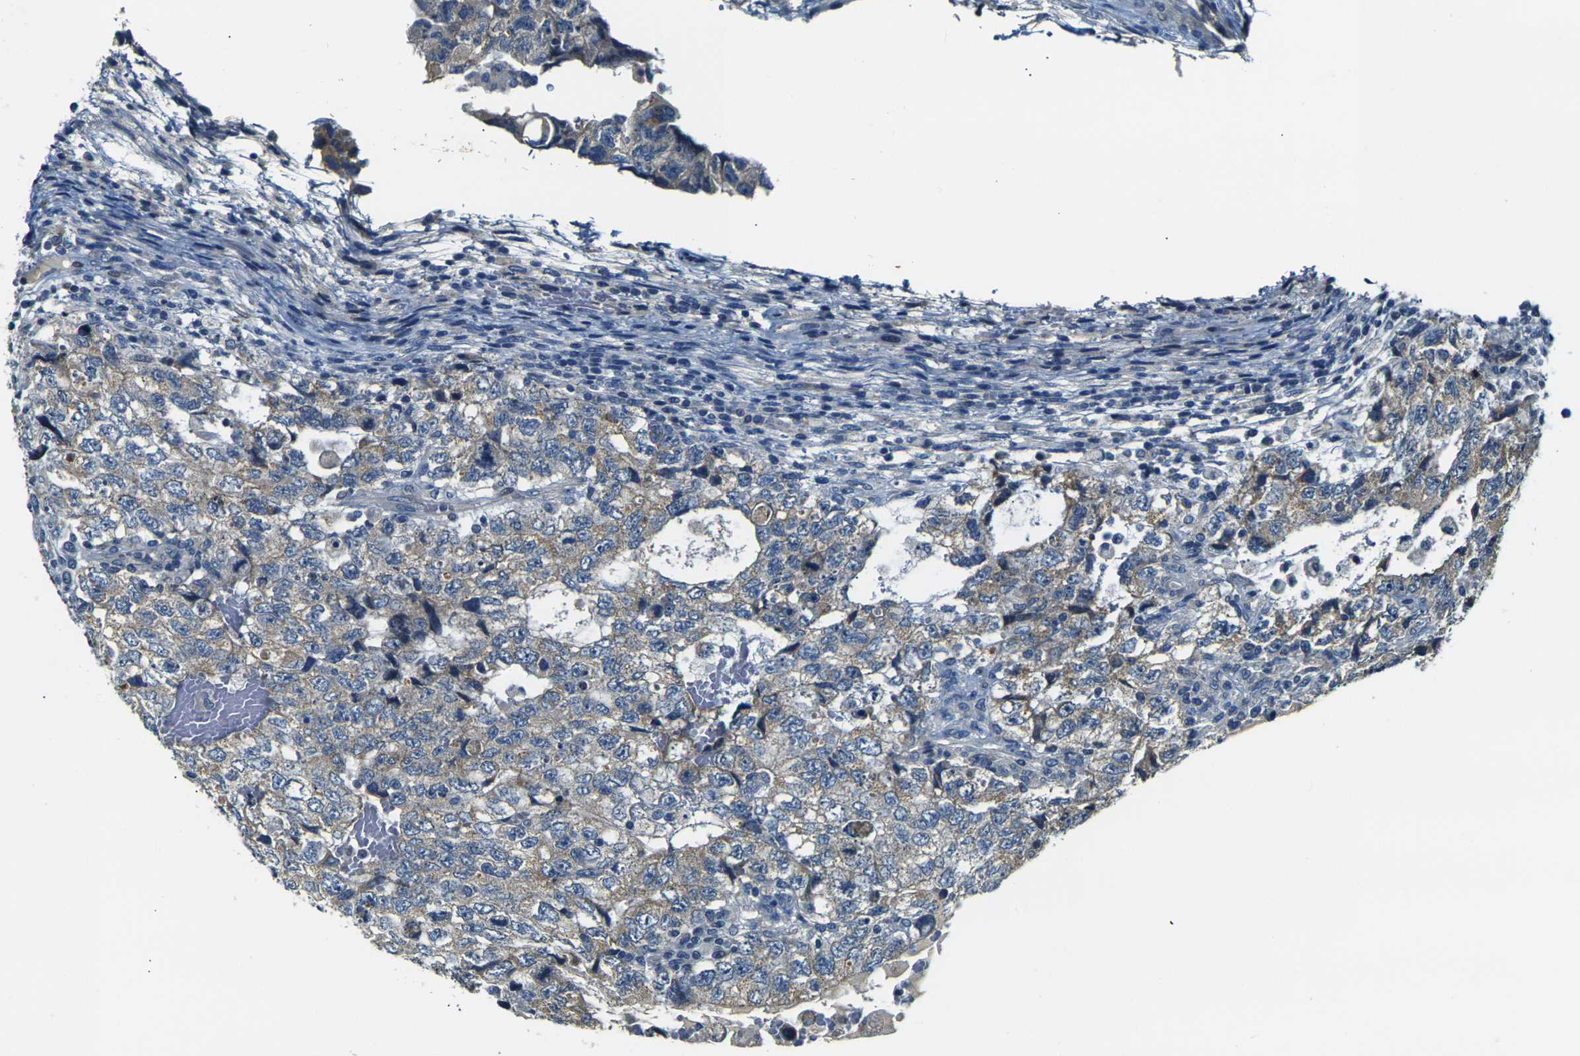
{"staining": {"intensity": "weak", "quantity": "25%-75%", "location": "cytoplasmic/membranous"}, "tissue": "testis cancer", "cell_type": "Tumor cells", "image_type": "cancer", "snomed": [{"axis": "morphology", "description": "Carcinoma, Embryonal, NOS"}, {"axis": "topography", "description": "Testis"}], "caption": "Testis embryonal carcinoma stained for a protein demonstrates weak cytoplasmic/membranous positivity in tumor cells. (Stains: DAB (3,3'-diaminobenzidine) in brown, nuclei in blue, Microscopy: brightfield microscopy at high magnification).", "gene": "SHISAL2B", "patient": {"sex": "male", "age": 36}}